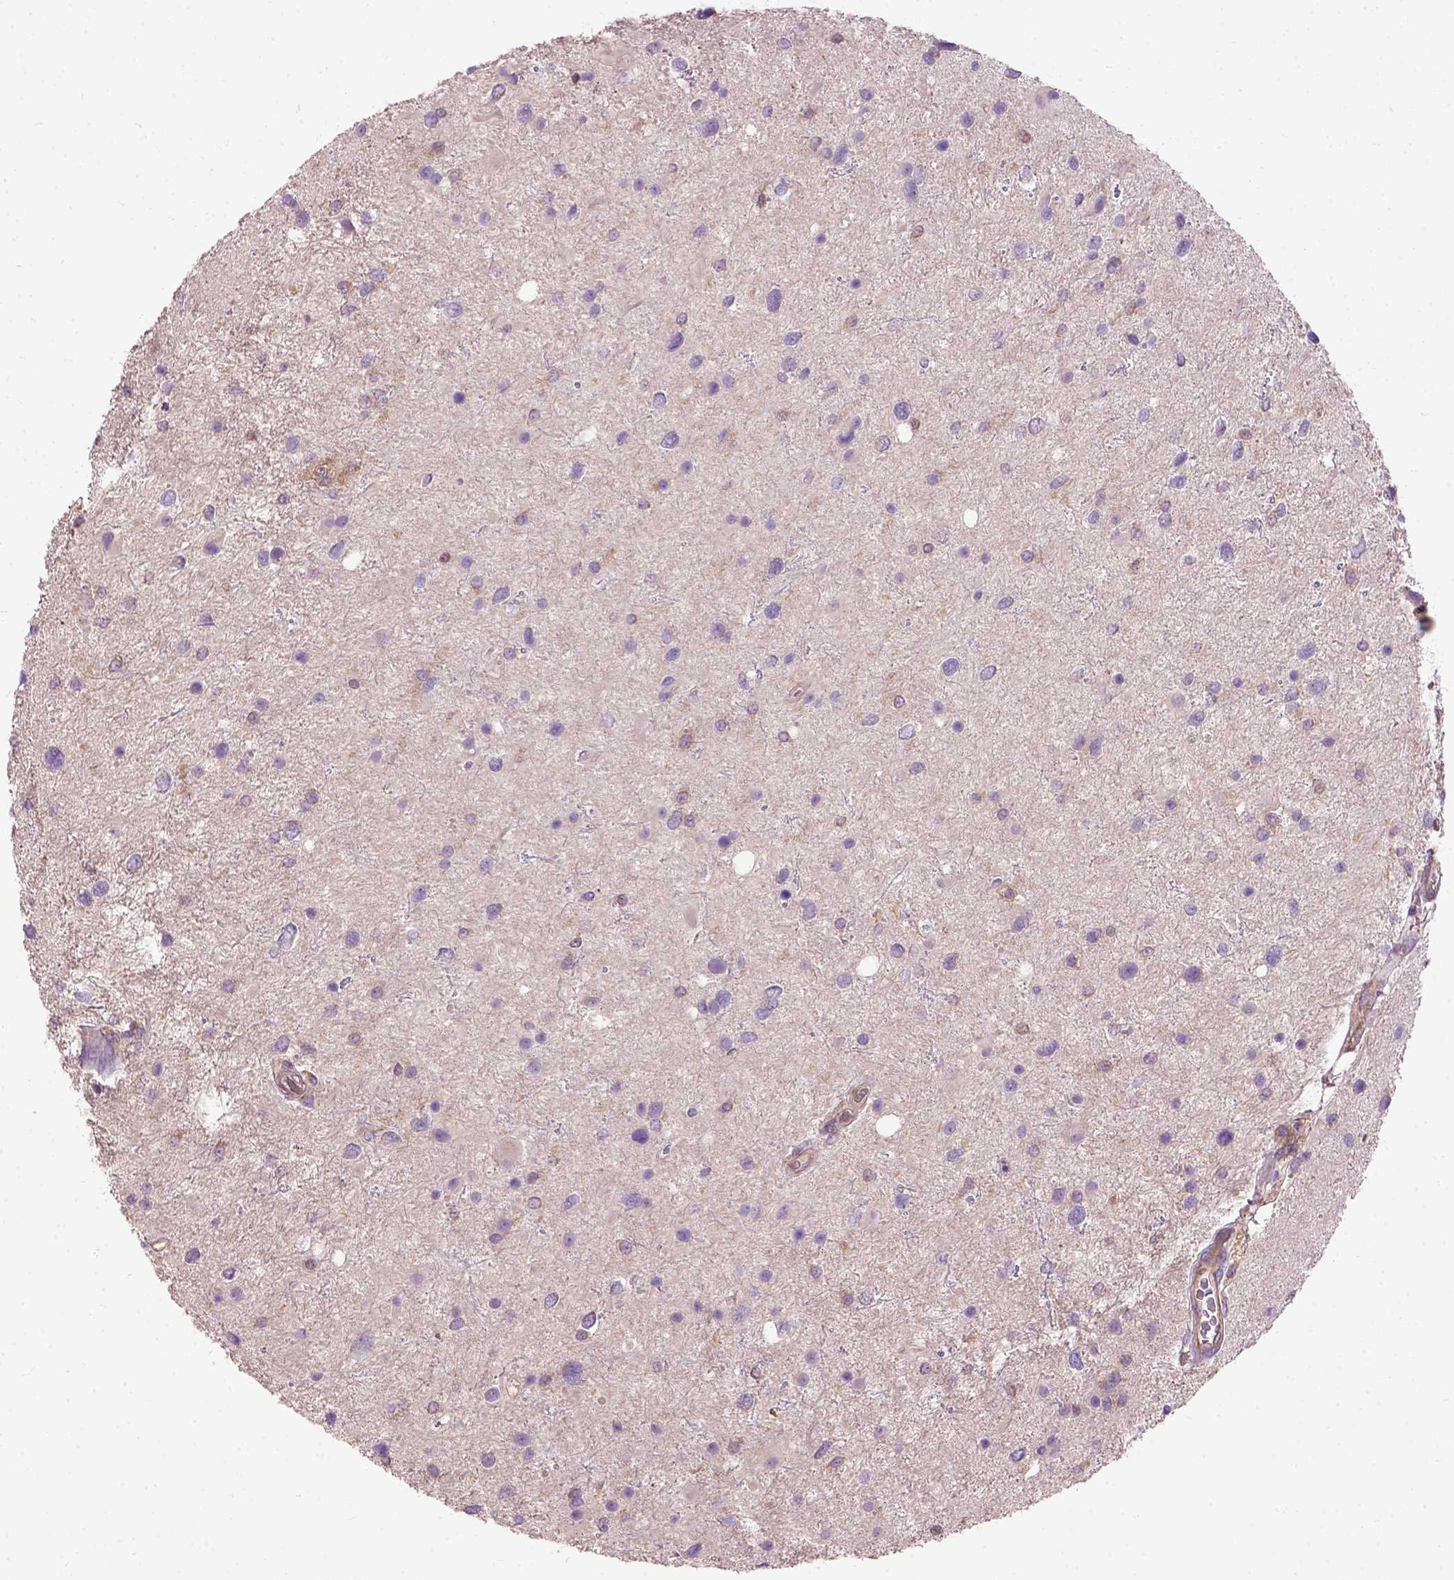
{"staining": {"intensity": "negative", "quantity": "none", "location": "none"}, "tissue": "glioma", "cell_type": "Tumor cells", "image_type": "cancer", "snomed": [{"axis": "morphology", "description": "Glioma, malignant, Low grade"}, {"axis": "topography", "description": "Brain"}], "caption": "The image demonstrates no staining of tumor cells in malignant low-grade glioma. (Immunohistochemistry (ihc), brightfield microscopy, high magnification).", "gene": "SEMA4F", "patient": {"sex": "female", "age": 32}}